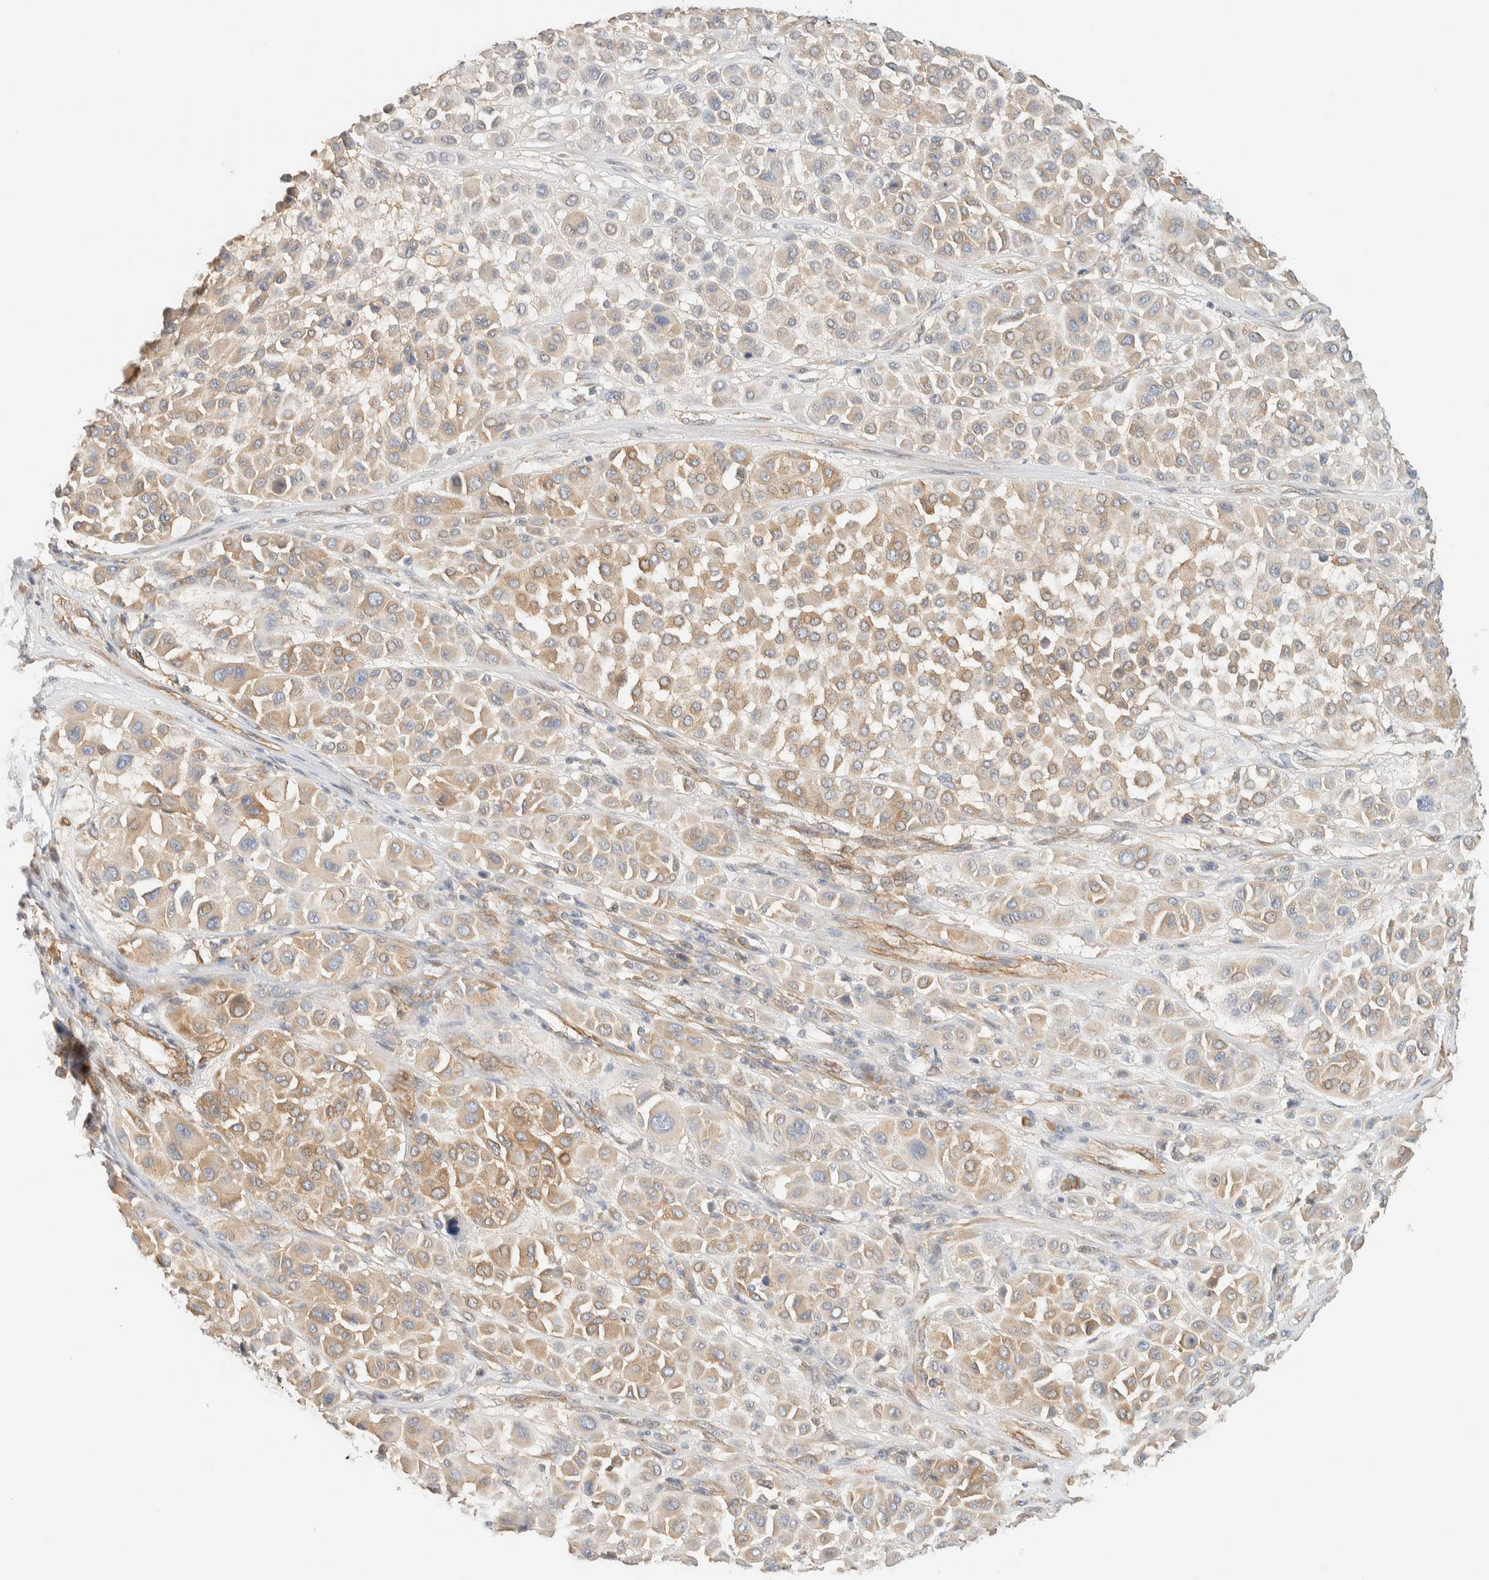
{"staining": {"intensity": "weak", "quantity": "25%-75%", "location": "cytoplasmic/membranous"}, "tissue": "melanoma", "cell_type": "Tumor cells", "image_type": "cancer", "snomed": [{"axis": "morphology", "description": "Malignant melanoma, Metastatic site"}, {"axis": "topography", "description": "Soft tissue"}], "caption": "Immunohistochemical staining of human melanoma shows weak cytoplasmic/membranous protein expression in about 25%-75% of tumor cells.", "gene": "LIMA1", "patient": {"sex": "male", "age": 41}}